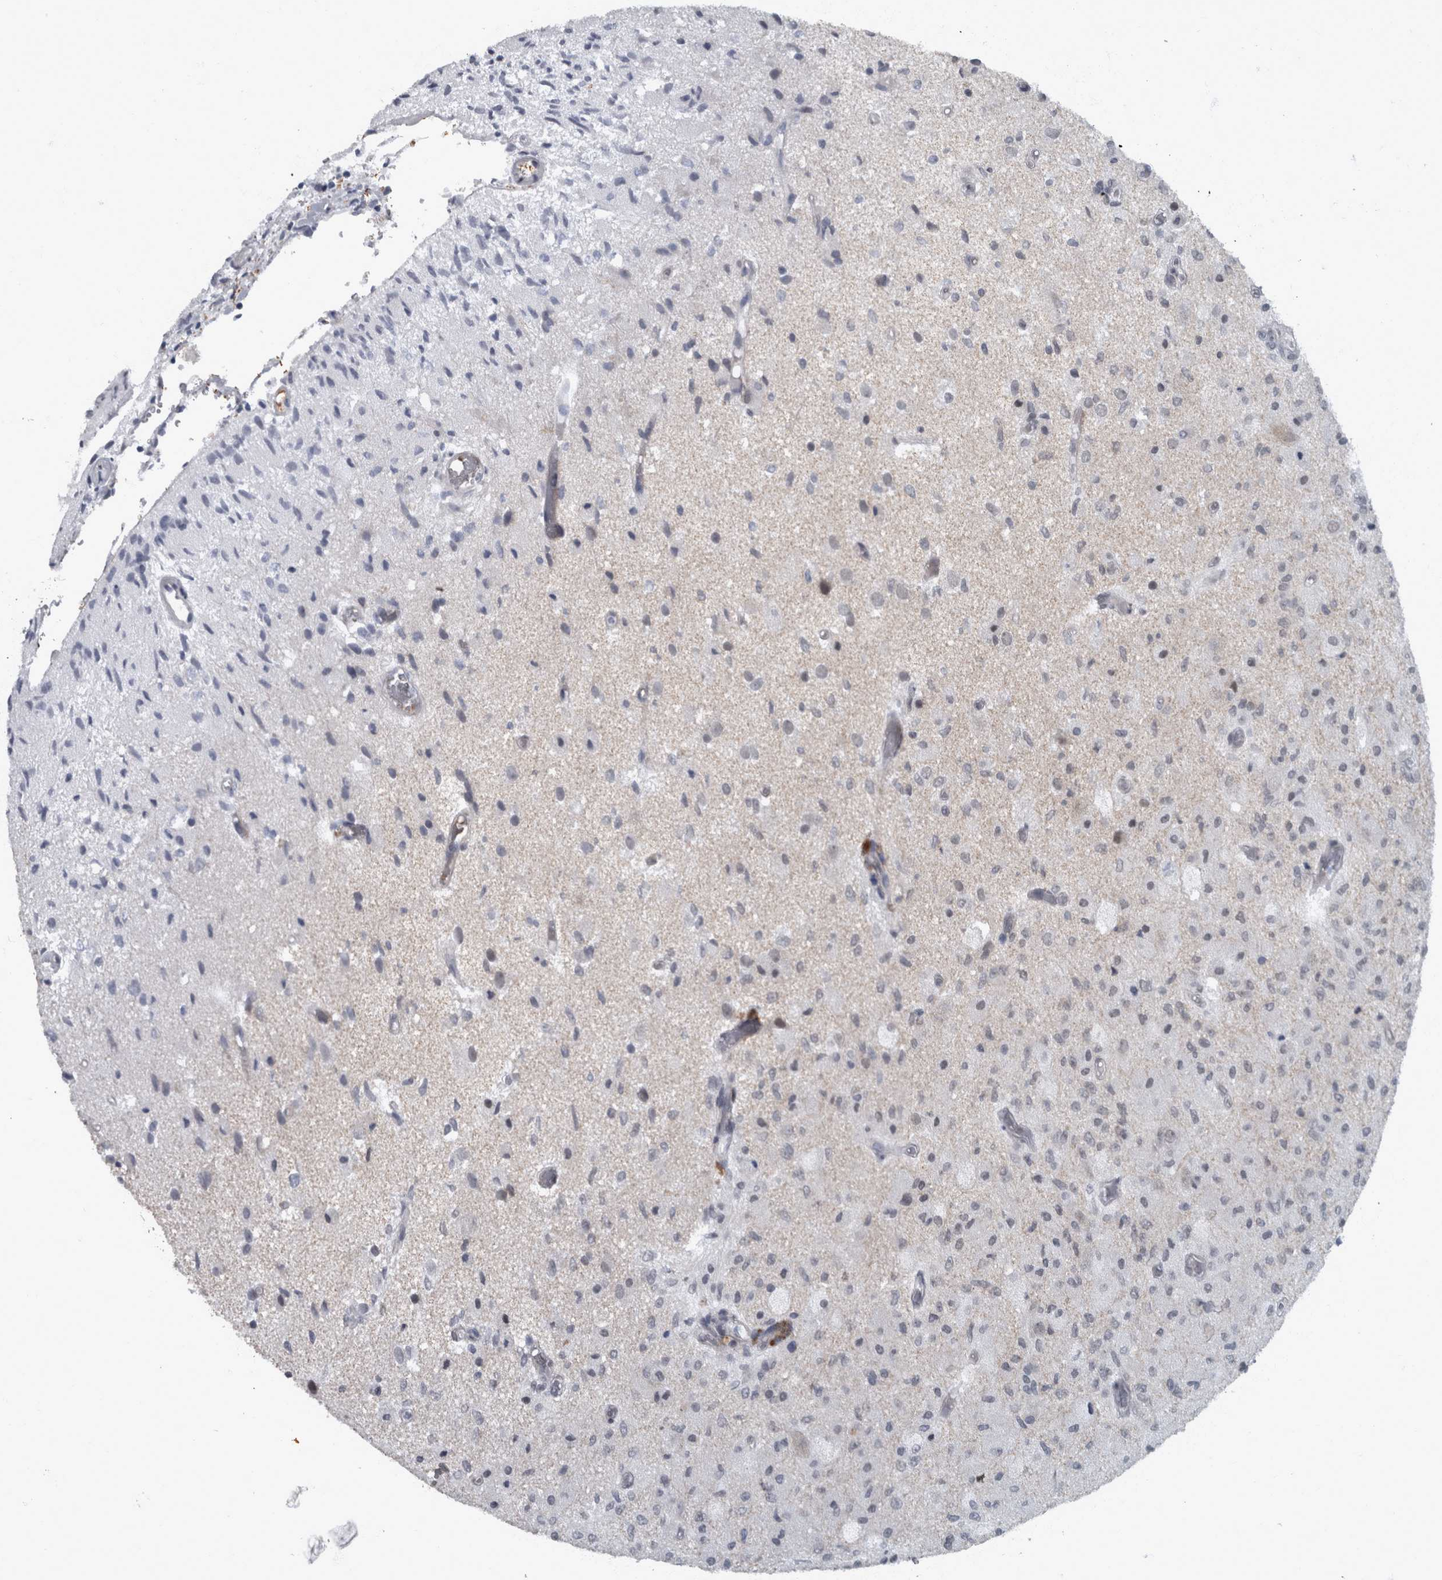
{"staining": {"intensity": "negative", "quantity": "none", "location": "none"}, "tissue": "glioma", "cell_type": "Tumor cells", "image_type": "cancer", "snomed": [{"axis": "morphology", "description": "Normal tissue, NOS"}, {"axis": "morphology", "description": "Glioma, malignant, High grade"}, {"axis": "topography", "description": "Cerebral cortex"}], "caption": "This image is of glioma stained with immunohistochemistry to label a protein in brown with the nuclei are counter-stained blue. There is no staining in tumor cells. (DAB (3,3'-diaminobenzidine) immunohistochemistry visualized using brightfield microscopy, high magnification).", "gene": "WDR33", "patient": {"sex": "male", "age": 77}}